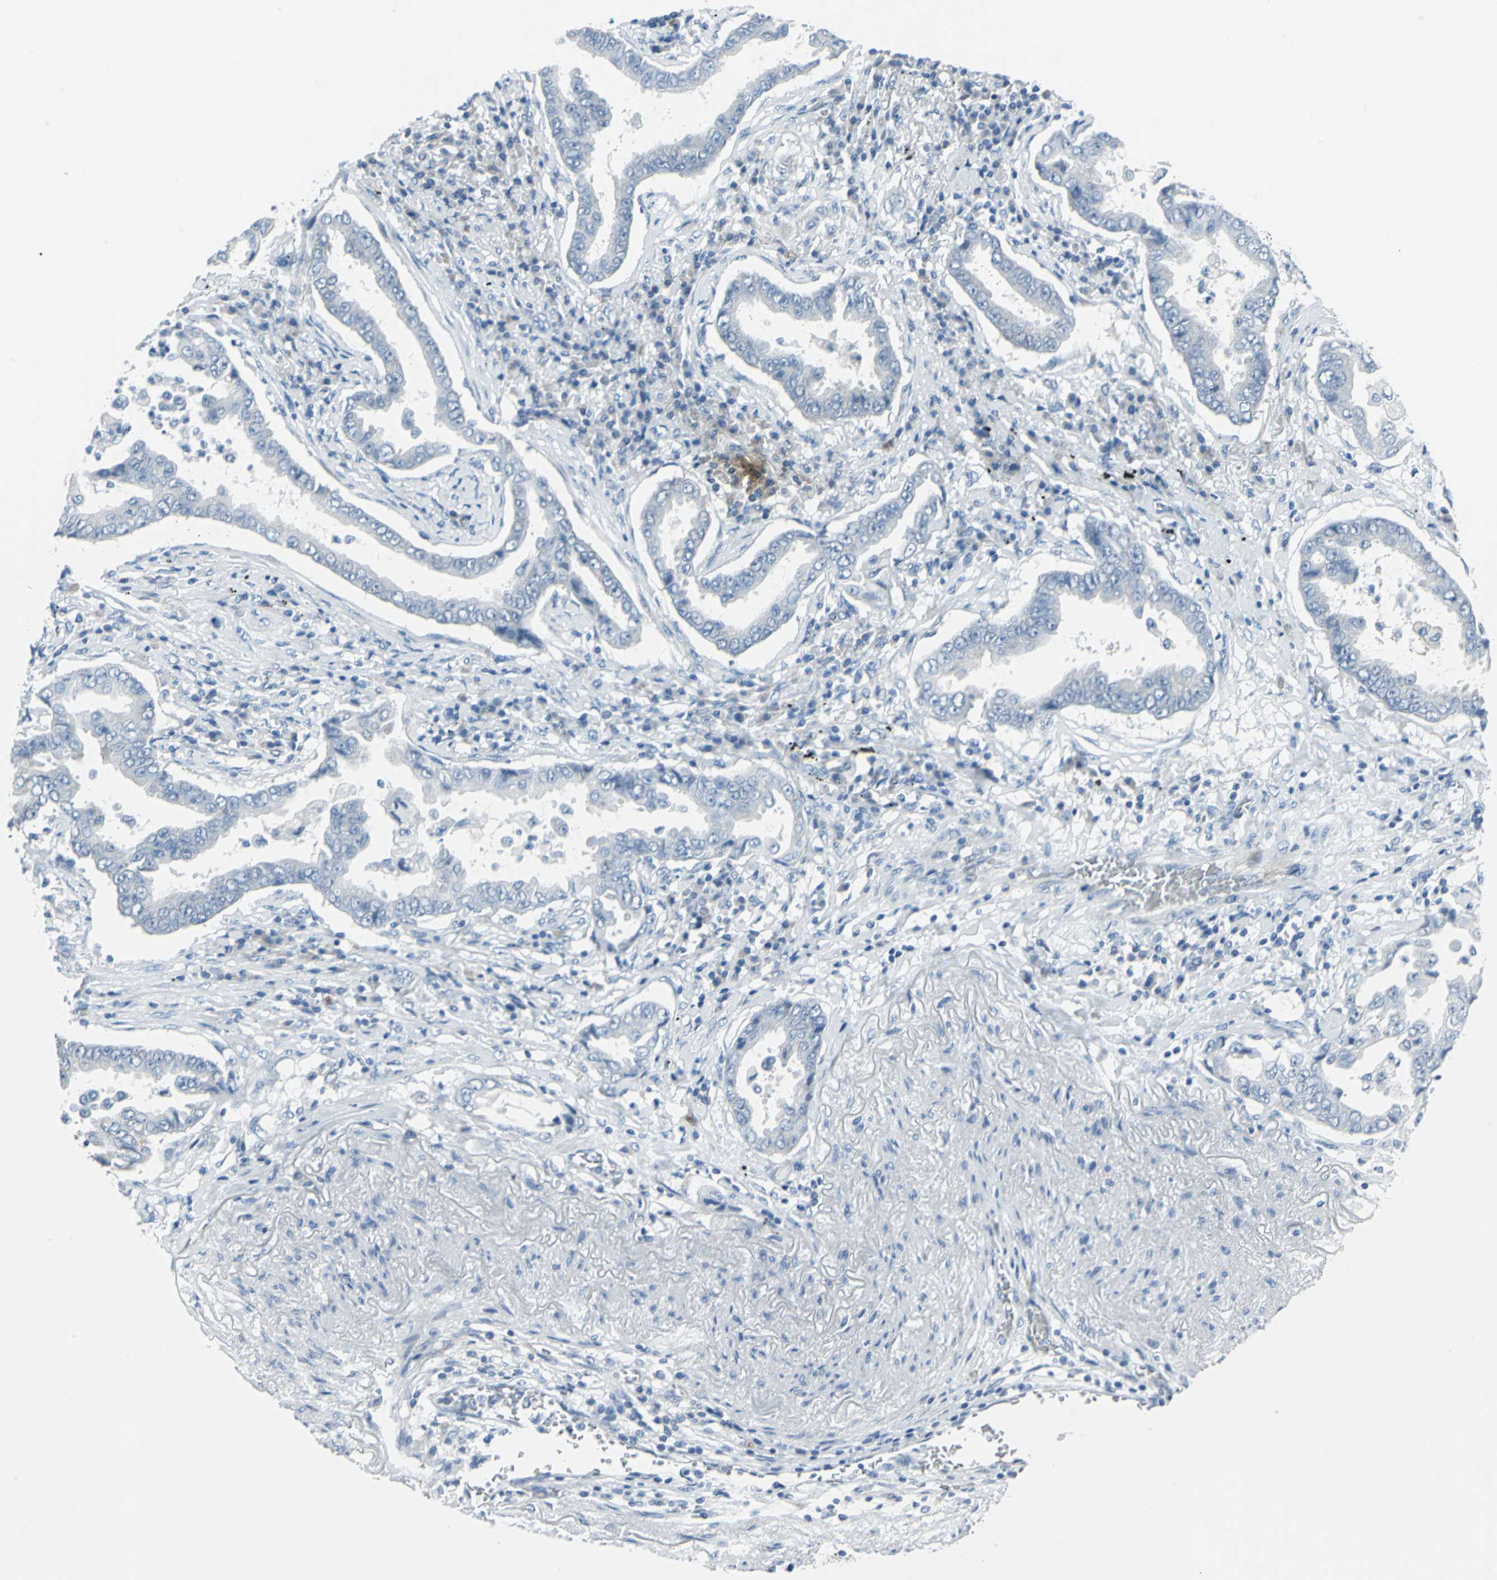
{"staining": {"intensity": "negative", "quantity": "none", "location": "none"}, "tissue": "lung cancer", "cell_type": "Tumor cells", "image_type": "cancer", "snomed": [{"axis": "morphology", "description": "Normal tissue, NOS"}, {"axis": "morphology", "description": "Inflammation, NOS"}, {"axis": "morphology", "description": "Adenocarcinoma, NOS"}, {"axis": "topography", "description": "Lung"}], "caption": "The photomicrograph exhibits no significant staining in tumor cells of adenocarcinoma (lung).", "gene": "DNAI2", "patient": {"sex": "female", "age": 64}}